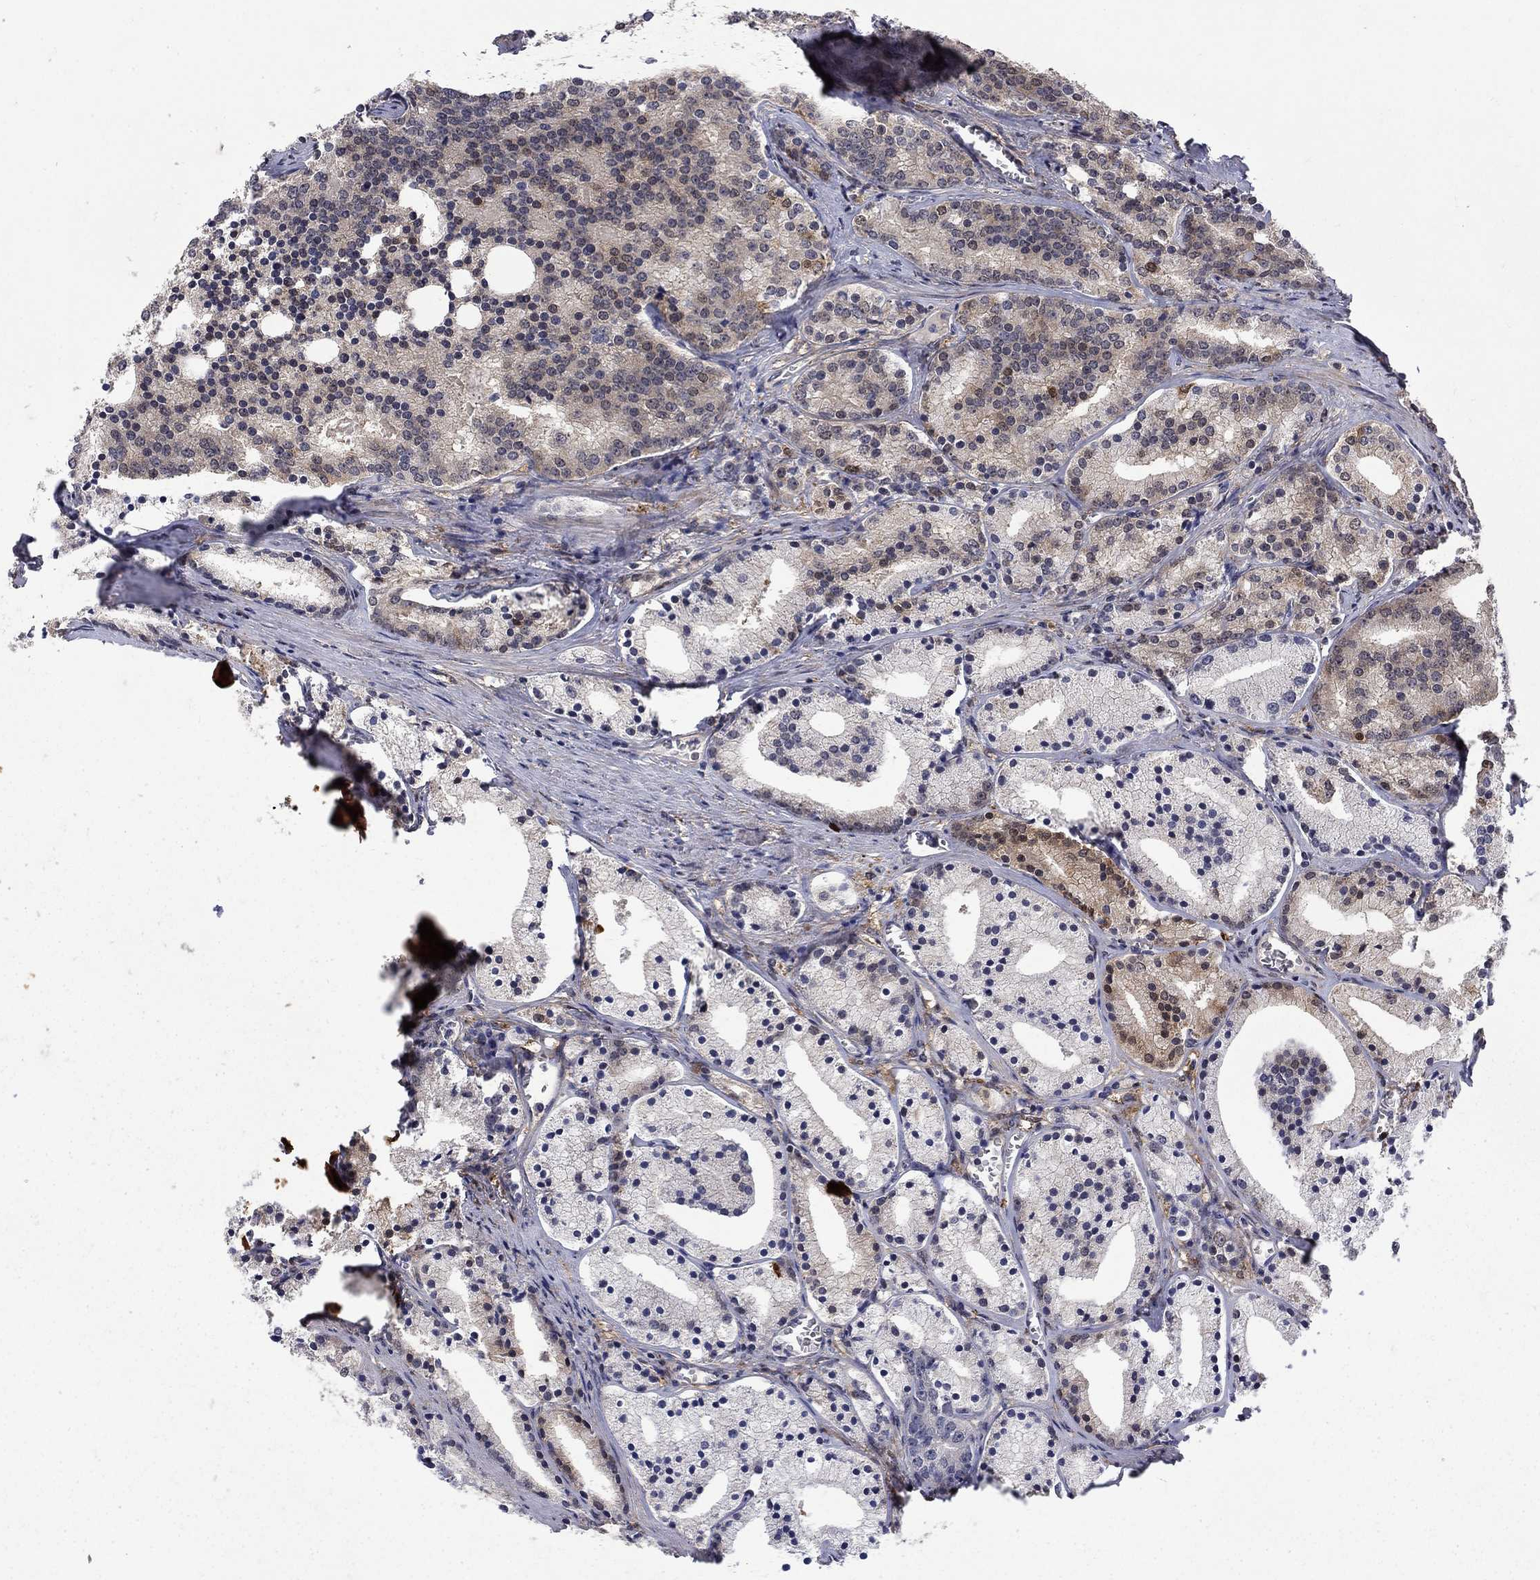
{"staining": {"intensity": "negative", "quantity": "none", "location": "none"}, "tissue": "prostate cancer", "cell_type": "Tumor cells", "image_type": "cancer", "snomed": [{"axis": "morphology", "description": "Adenocarcinoma, NOS"}, {"axis": "topography", "description": "Prostate"}], "caption": "Micrograph shows no significant protein staining in tumor cells of prostate cancer (adenocarcinoma).", "gene": "CBR1", "patient": {"sex": "male", "age": 69}}